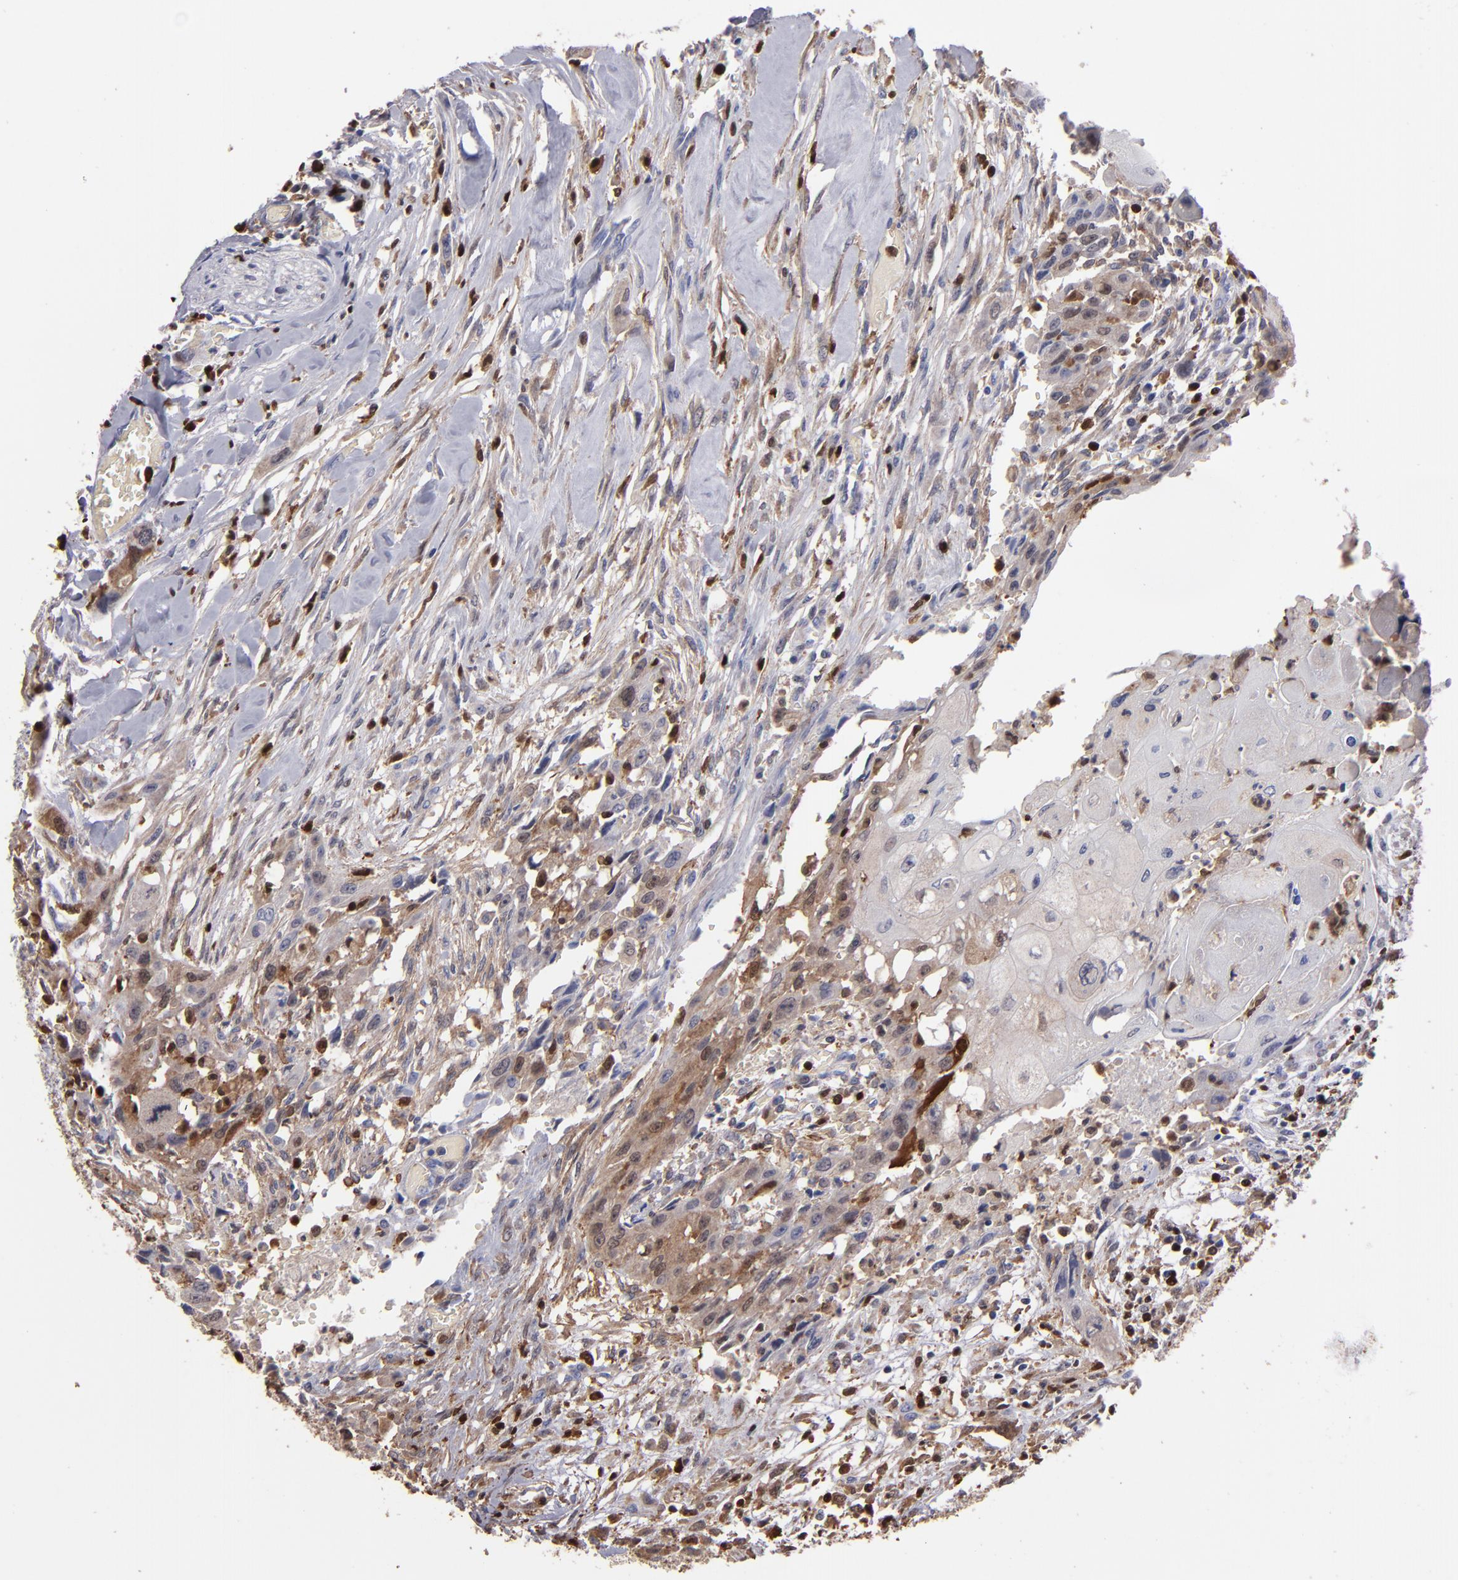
{"staining": {"intensity": "weak", "quantity": "25%-75%", "location": "cytoplasmic/membranous,nuclear"}, "tissue": "head and neck cancer", "cell_type": "Tumor cells", "image_type": "cancer", "snomed": [{"axis": "morphology", "description": "Neoplasm, malignant, NOS"}, {"axis": "topography", "description": "Salivary gland"}, {"axis": "topography", "description": "Head-Neck"}], "caption": "Protein staining by immunohistochemistry (IHC) shows weak cytoplasmic/membranous and nuclear expression in about 25%-75% of tumor cells in head and neck neoplasm (malignant).", "gene": "S100A4", "patient": {"sex": "male", "age": 43}}